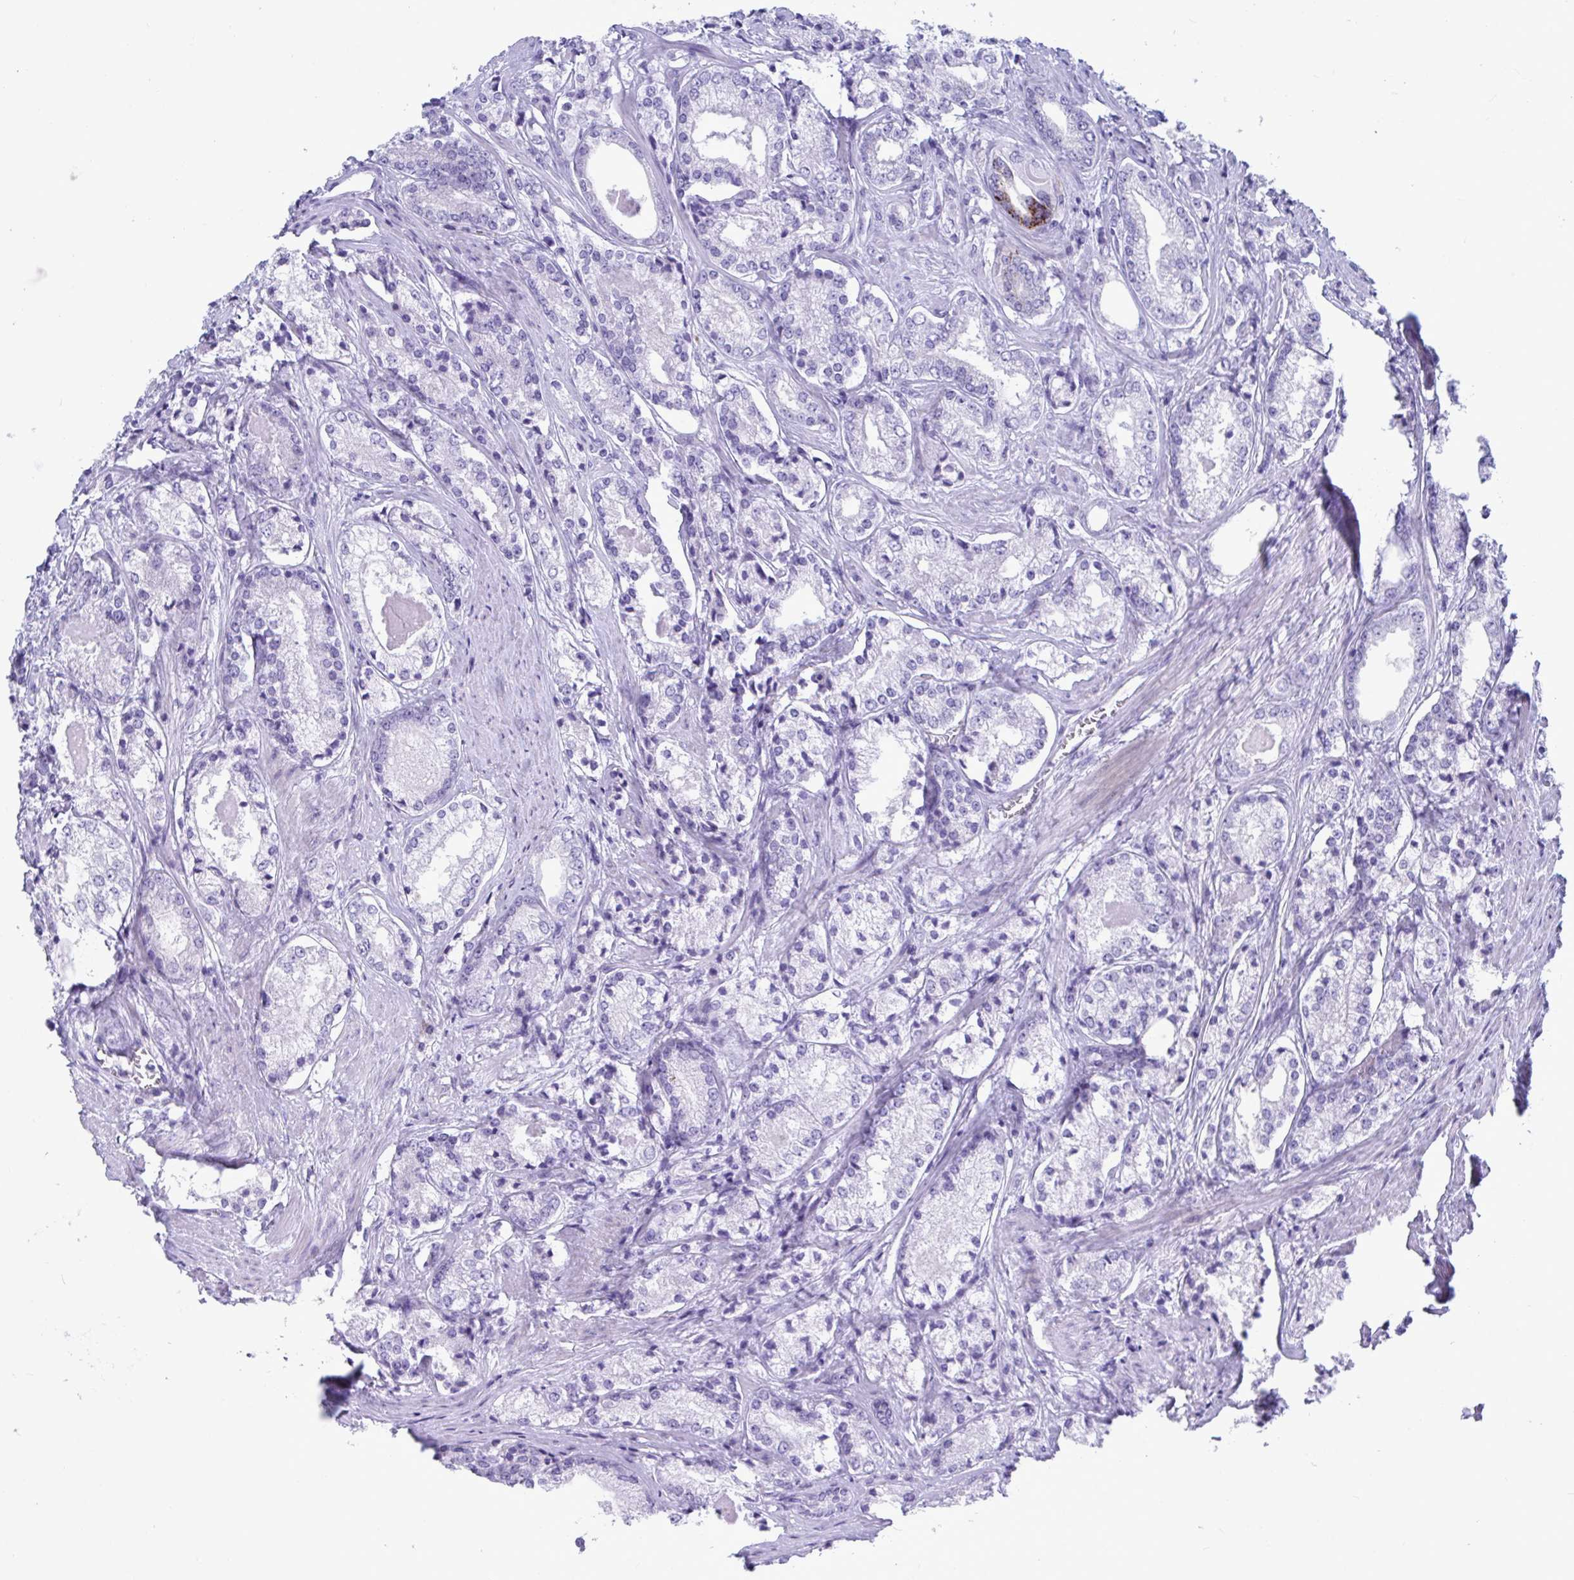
{"staining": {"intensity": "negative", "quantity": "none", "location": "none"}, "tissue": "prostate cancer", "cell_type": "Tumor cells", "image_type": "cancer", "snomed": [{"axis": "morphology", "description": "Adenocarcinoma, NOS"}, {"axis": "morphology", "description": "Adenocarcinoma, Low grade"}, {"axis": "topography", "description": "Prostate"}], "caption": "Tumor cells are negative for protein expression in human adenocarcinoma (prostate).", "gene": "TTC30B", "patient": {"sex": "male", "age": 68}}